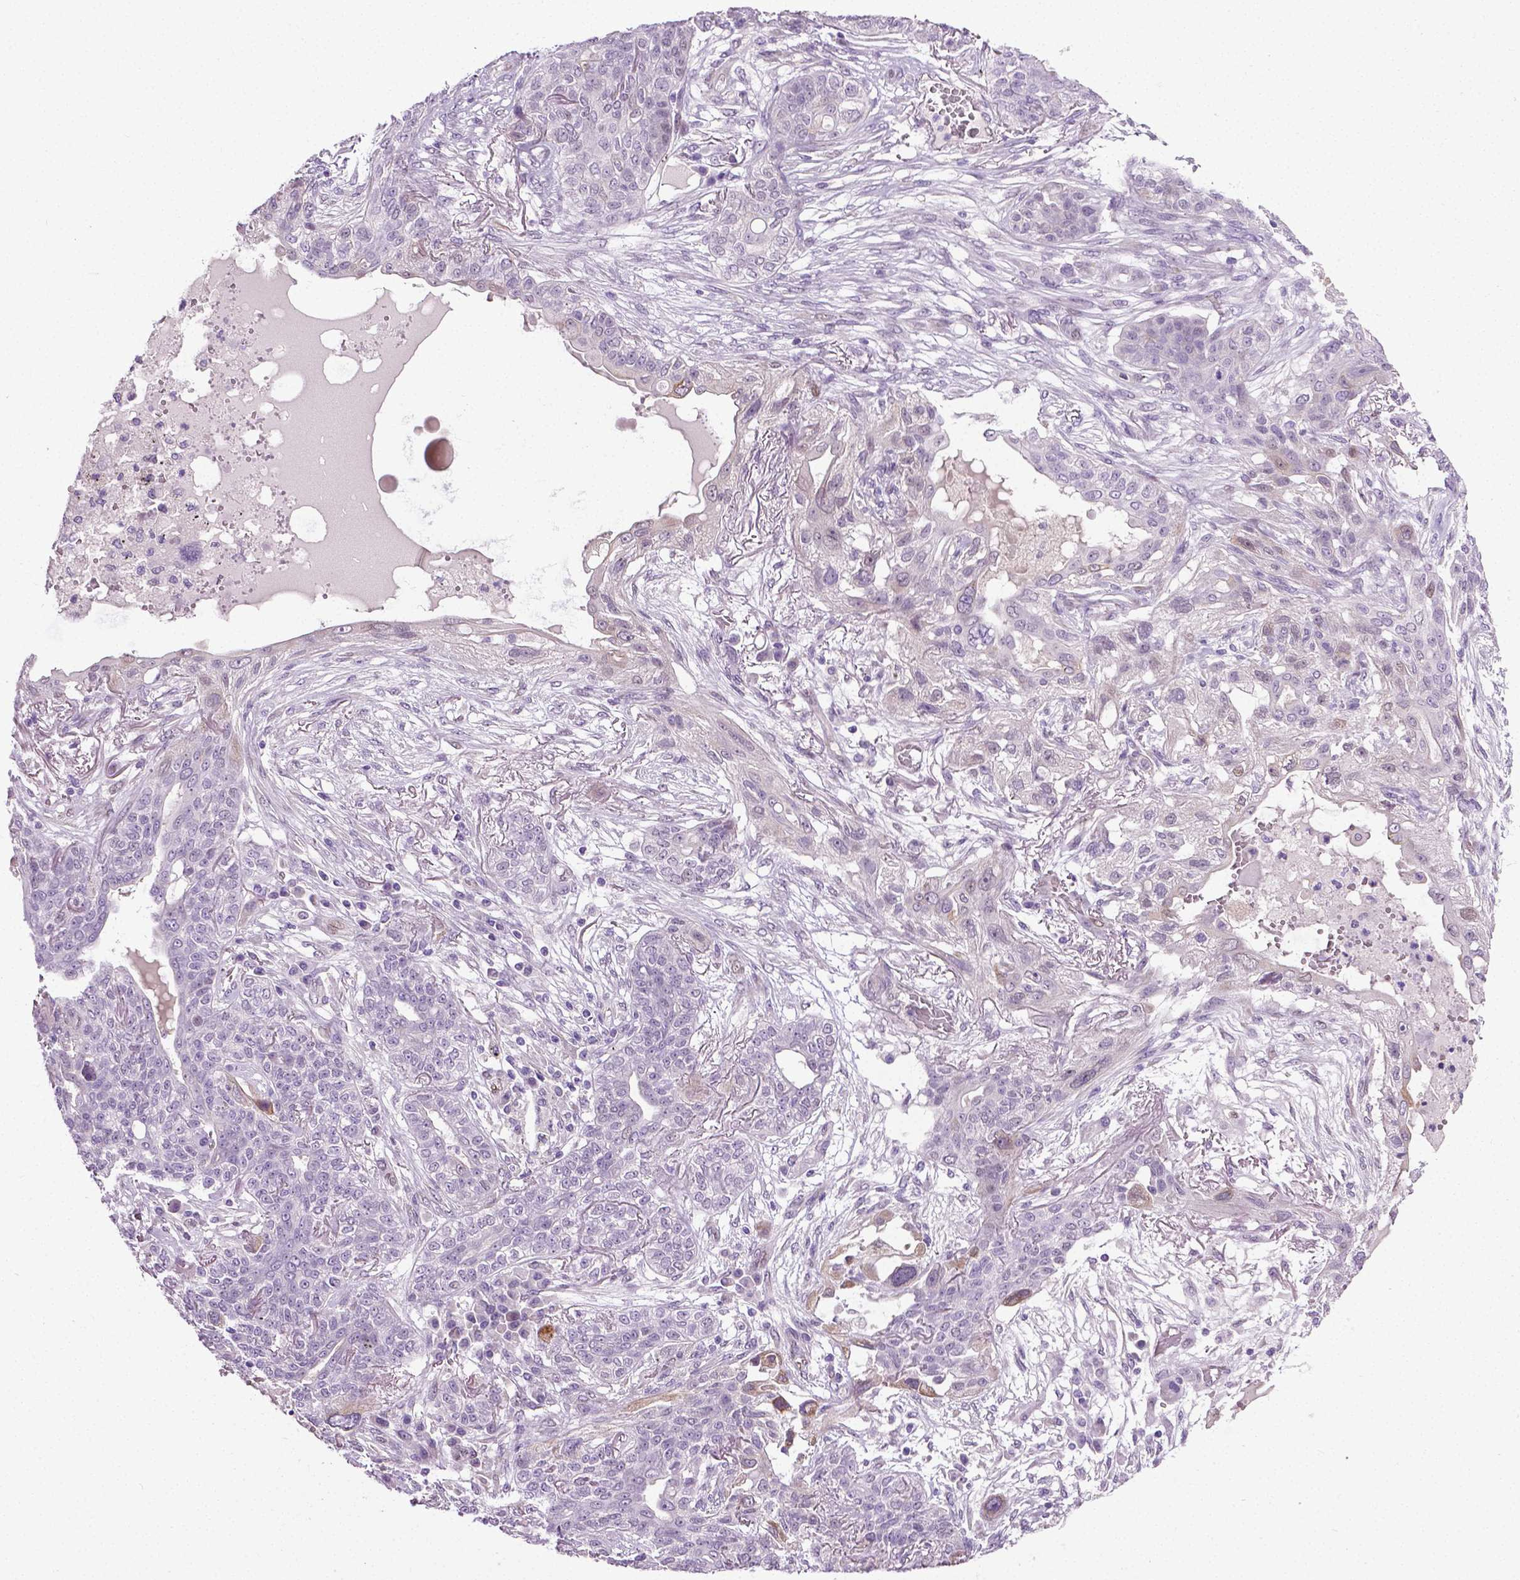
{"staining": {"intensity": "moderate", "quantity": "<25%", "location": "cytoplasmic/membranous"}, "tissue": "lung cancer", "cell_type": "Tumor cells", "image_type": "cancer", "snomed": [{"axis": "morphology", "description": "Squamous cell carcinoma, NOS"}, {"axis": "topography", "description": "Lung"}], "caption": "A low amount of moderate cytoplasmic/membranous positivity is appreciated in about <25% of tumor cells in lung cancer (squamous cell carcinoma) tissue.", "gene": "PTGER3", "patient": {"sex": "female", "age": 70}}